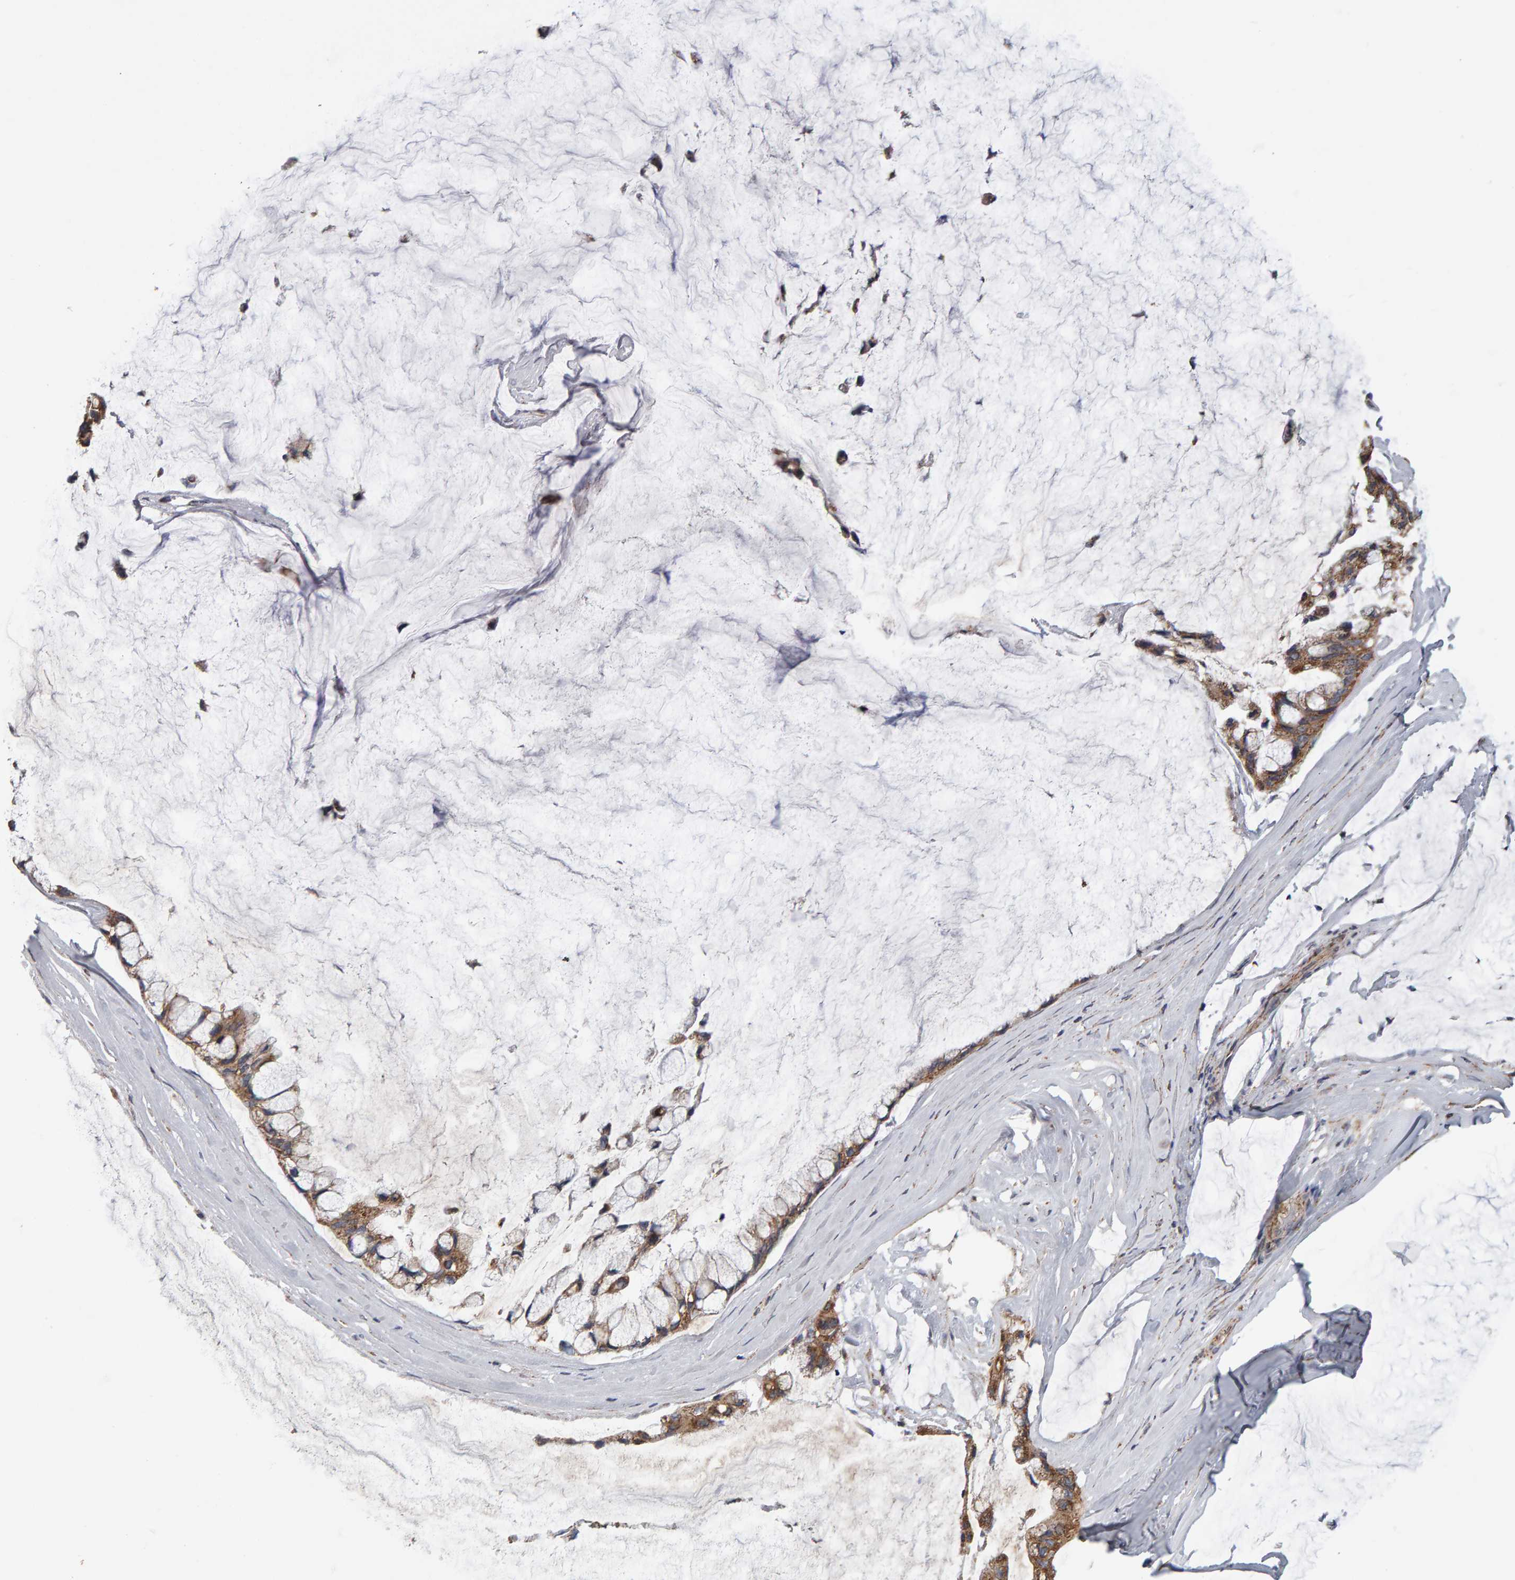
{"staining": {"intensity": "moderate", "quantity": ">75%", "location": "cytoplasmic/membranous"}, "tissue": "ovarian cancer", "cell_type": "Tumor cells", "image_type": "cancer", "snomed": [{"axis": "morphology", "description": "Cystadenocarcinoma, mucinous, NOS"}, {"axis": "topography", "description": "Ovary"}], "caption": "High-power microscopy captured an immunohistochemistry (IHC) image of ovarian mucinous cystadenocarcinoma, revealing moderate cytoplasmic/membranous staining in approximately >75% of tumor cells.", "gene": "TOM1L1", "patient": {"sex": "female", "age": 39}}